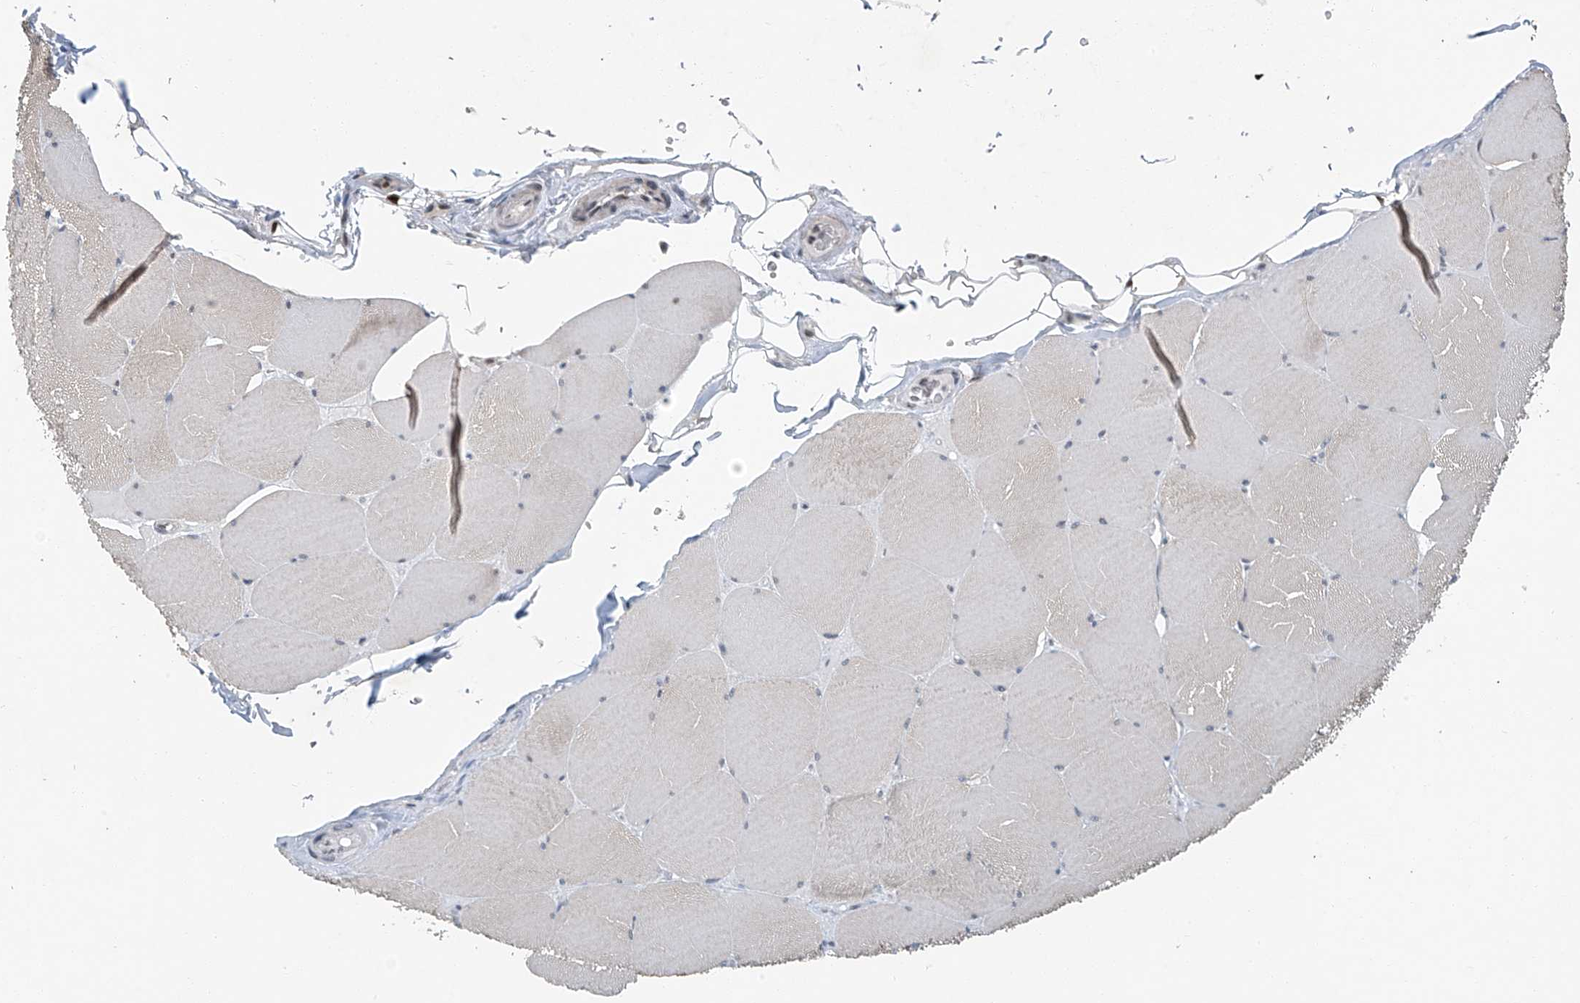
{"staining": {"intensity": "weak", "quantity": "<25%", "location": "cytoplasmic/membranous"}, "tissue": "skeletal muscle", "cell_type": "Myocytes", "image_type": "normal", "snomed": [{"axis": "morphology", "description": "Normal tissue, NOS"}, {"axis": "topography", "description": "Skeletal muscle"}, {"axis": "topography", "description": "Head-Neck"}], "caption": "Benign skeletal muscle was stained to show a protein in brown. There is no significant expression in myocytes. Nuclei are stained in blue.", "gene": "TAF8", "patient": {"sex": "male", "age": 66}}